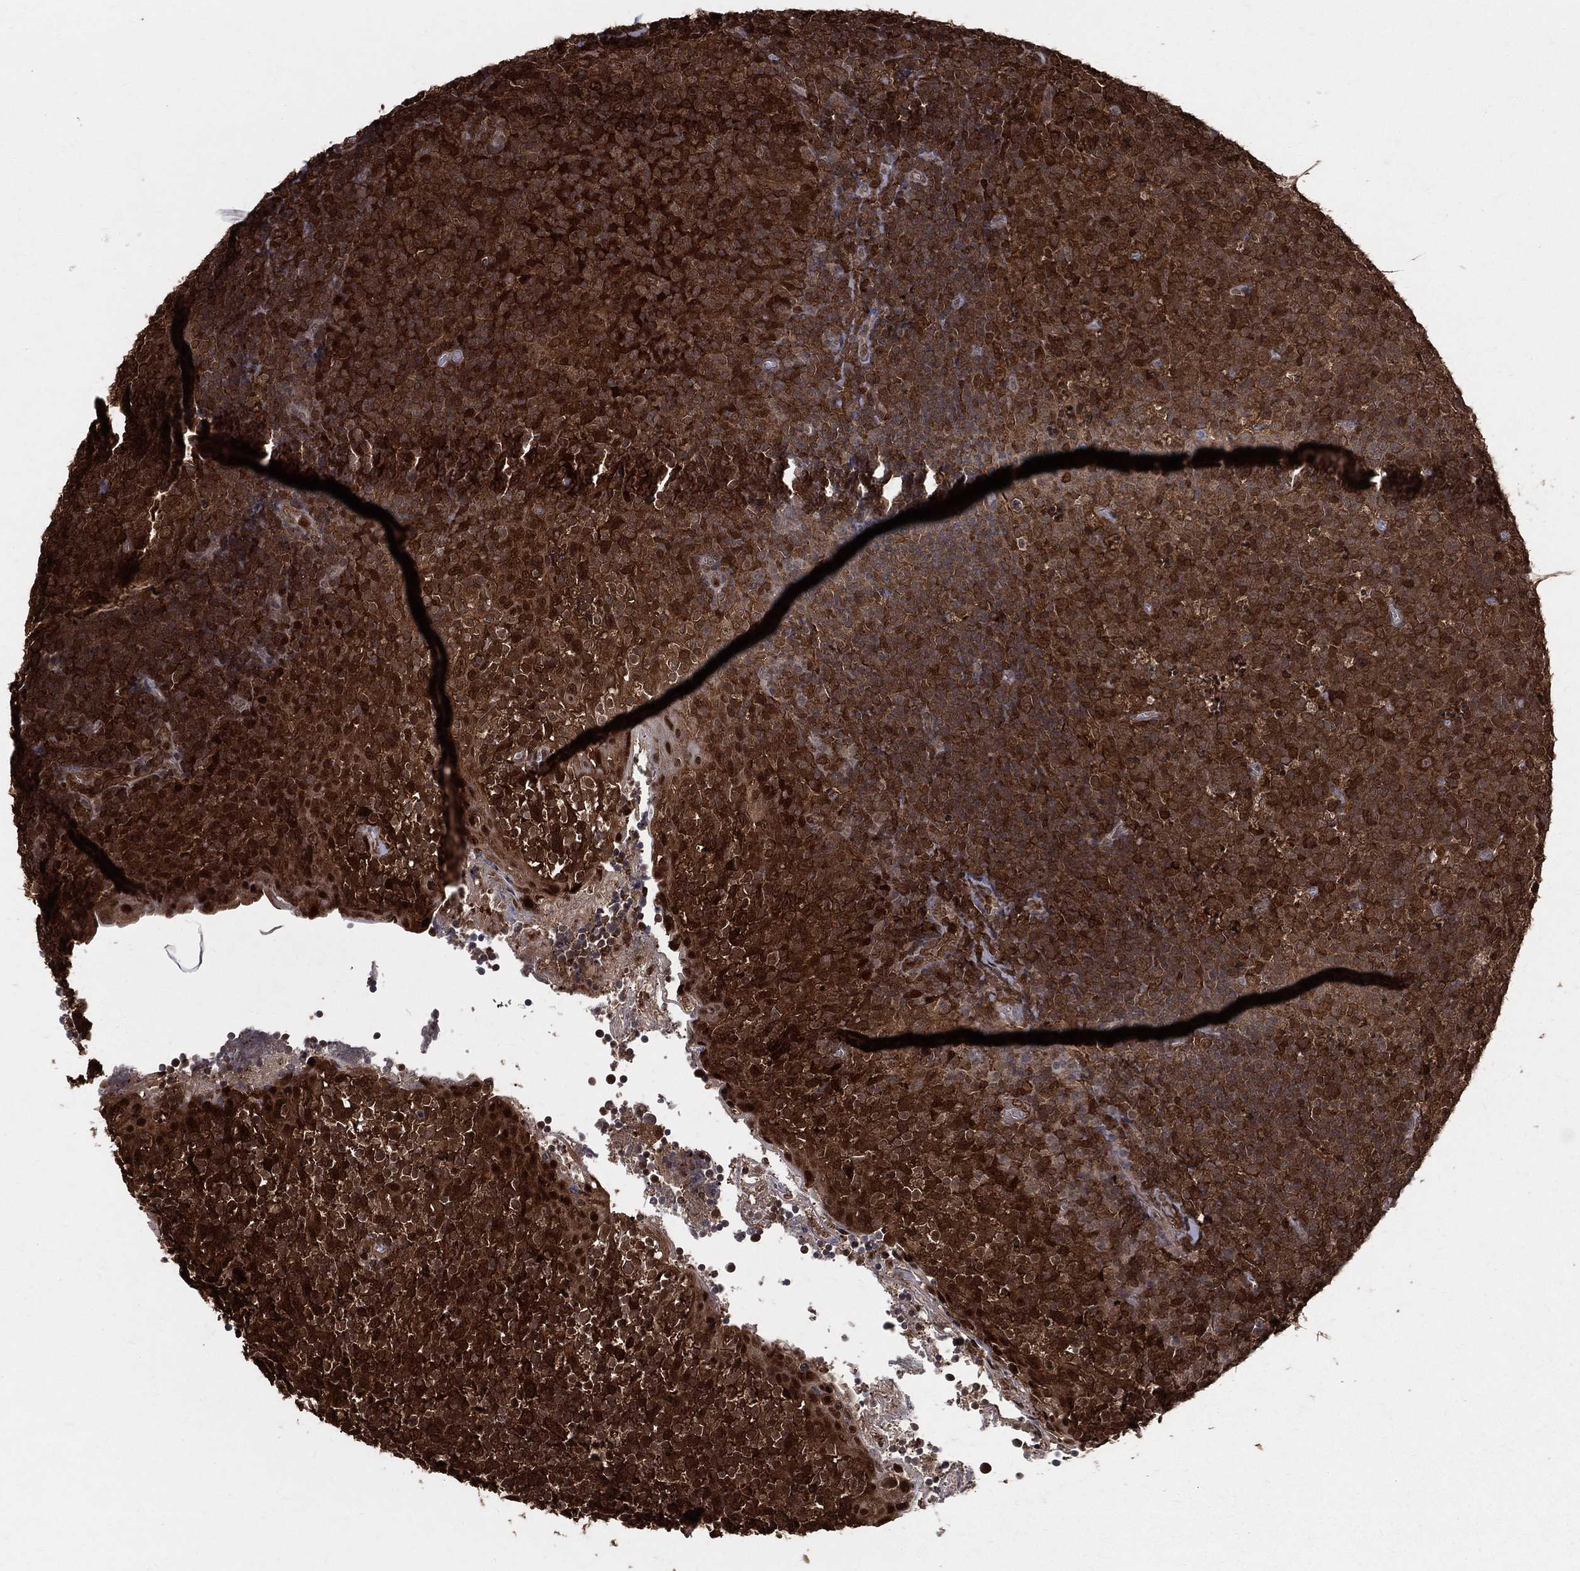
{"staining": {"intensity": "strong", "quantity": "25%-75%", "location": "cytoplasmic/membranous,nuclear"}, "tissue": "tonsil", "cell_type": "Non-germinal center cells", "image_type": "normal", "snomed": [{"axis": "morphology", "description": "Normal tissue, NOS"}, {"axis": "topography", "description": "Tonsil"}], "caption": "Strong cytoplasmic/membranous,nuclear protein expression is seen in approximately 25%-75% of non-germinal center cells in tonsil. The staining was performed using DAB, with brown indicating positive protein expression. Nuclei are stained blue with hematoxylin.", "gene": "ENO1", "patient": {"sex": "female", "age": 5}}